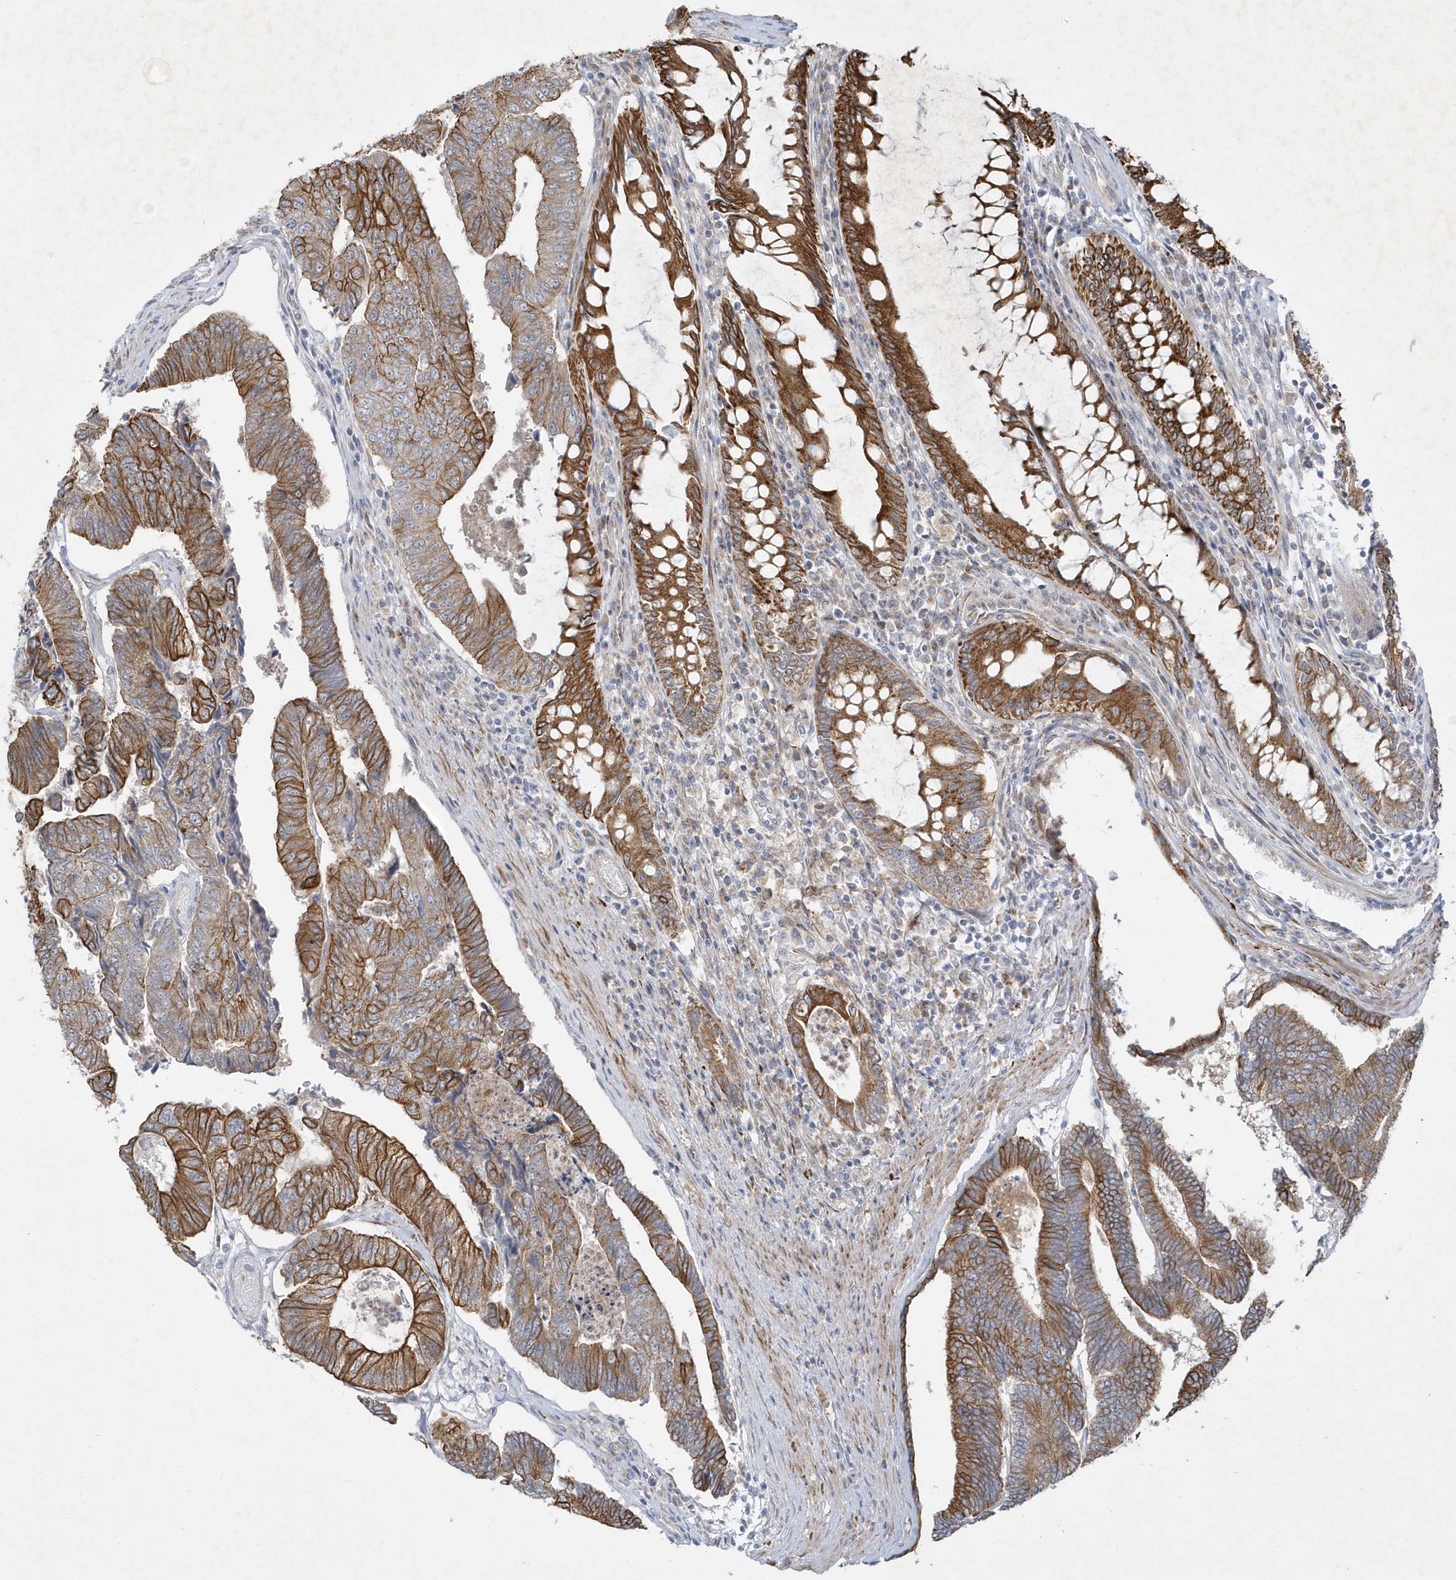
{"staining": {"intensity": "strong", "quantity": ">75%", "location": "cytoplasmic/membranous"}, "tissue": "colorectal cancer", "cell_type": "Tumor cells", "image_type": "cancer", "snomed": [{"axis": "morphology", "description": "Adenocarcinoma, NOS"}, {"axis": "topography", "description": "Colon"}], "caption": "Immunohistochemical staining of human colorectal cancer (adenocarcinoma) exhibits strong cytoplasmic/membranous protein positivity in approximately >75% of tumor cells.", "gene": "LARS1", "patient": {"sex": "female", "age": 67}}